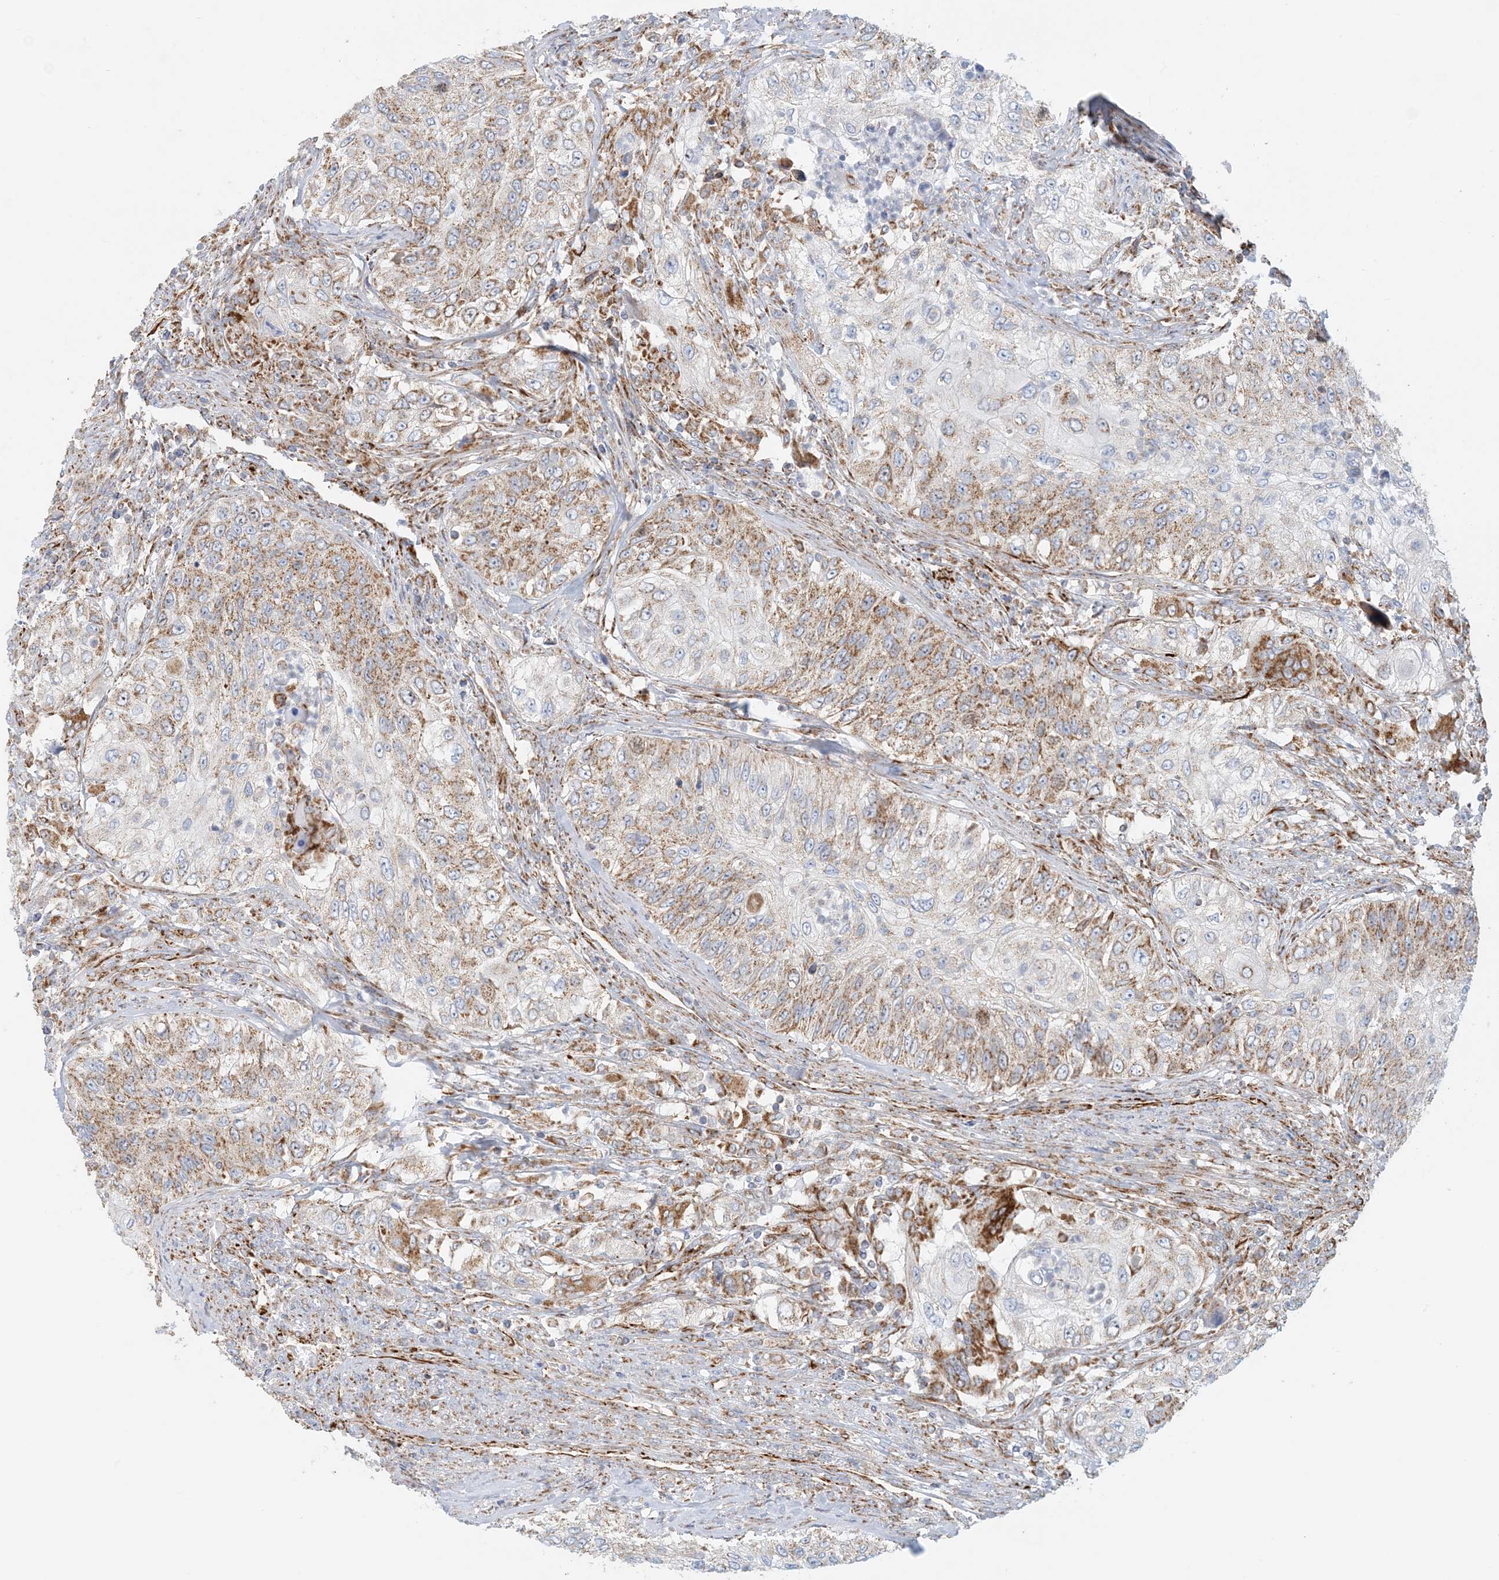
{"staining": {"intensity": "moderate", "quantity": ">75%", "location": "cytoplasmic/membranous"}, "tissue": "urothelial cancer", "cell_type": "Tumor cells", "image_type": "cancer", "snomed": [{"axis": "morphology", "description": "Urothelial carcinoma, High grade"}, {"axis": "topography", "description": "Urinary bladder"}], "caption": "A photomicrograph showing moderate cytoplasmic/membranous positivity in about >75% of tumor cells in urothelial cancer, as visualized by brown immunohistochemical staining.", "gene": "COA3", "patient": {"sex": "female", "age": 60}}